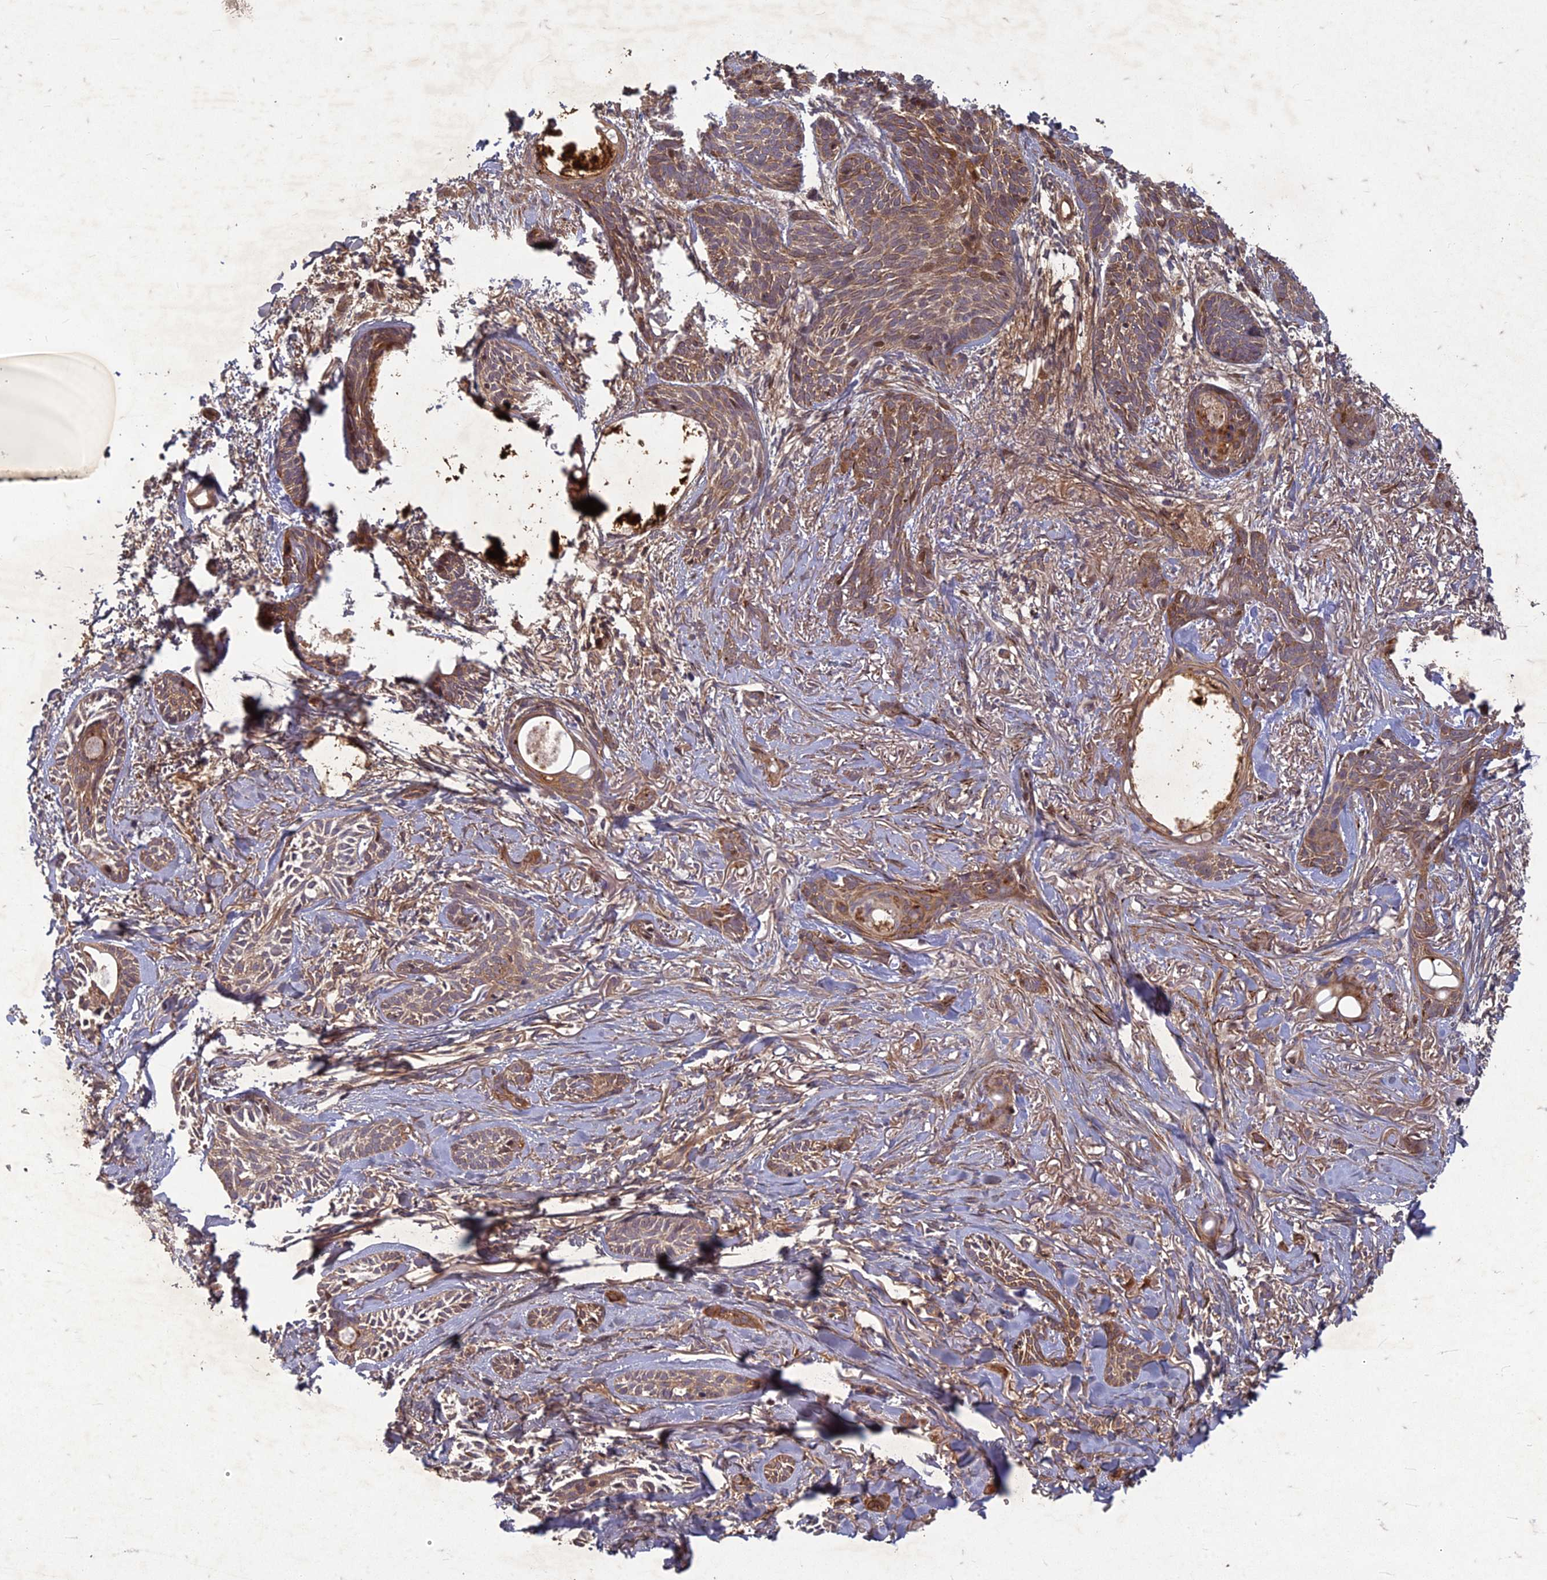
{"staining": {"intensity": "weak", "quantity": ">75%", "location": "cytoplasmic/membranous"}, "tissue": "skin cancer", "cell_type": "Tumor cells", "image_type": "cancer", "snomed": [{"axis": "morphology", "description": "Basal cell carcinoma"}, {"axis": "topography", "description": "Skin"}], "caption": "Immunohistochemical staining of skin basal cell carcinoma reveals weak cytoplasmic/membranous protein staining in about >75% of tumor cells.", "gene": "TCF25", "patient": {"sex": "female", "age": 59}}